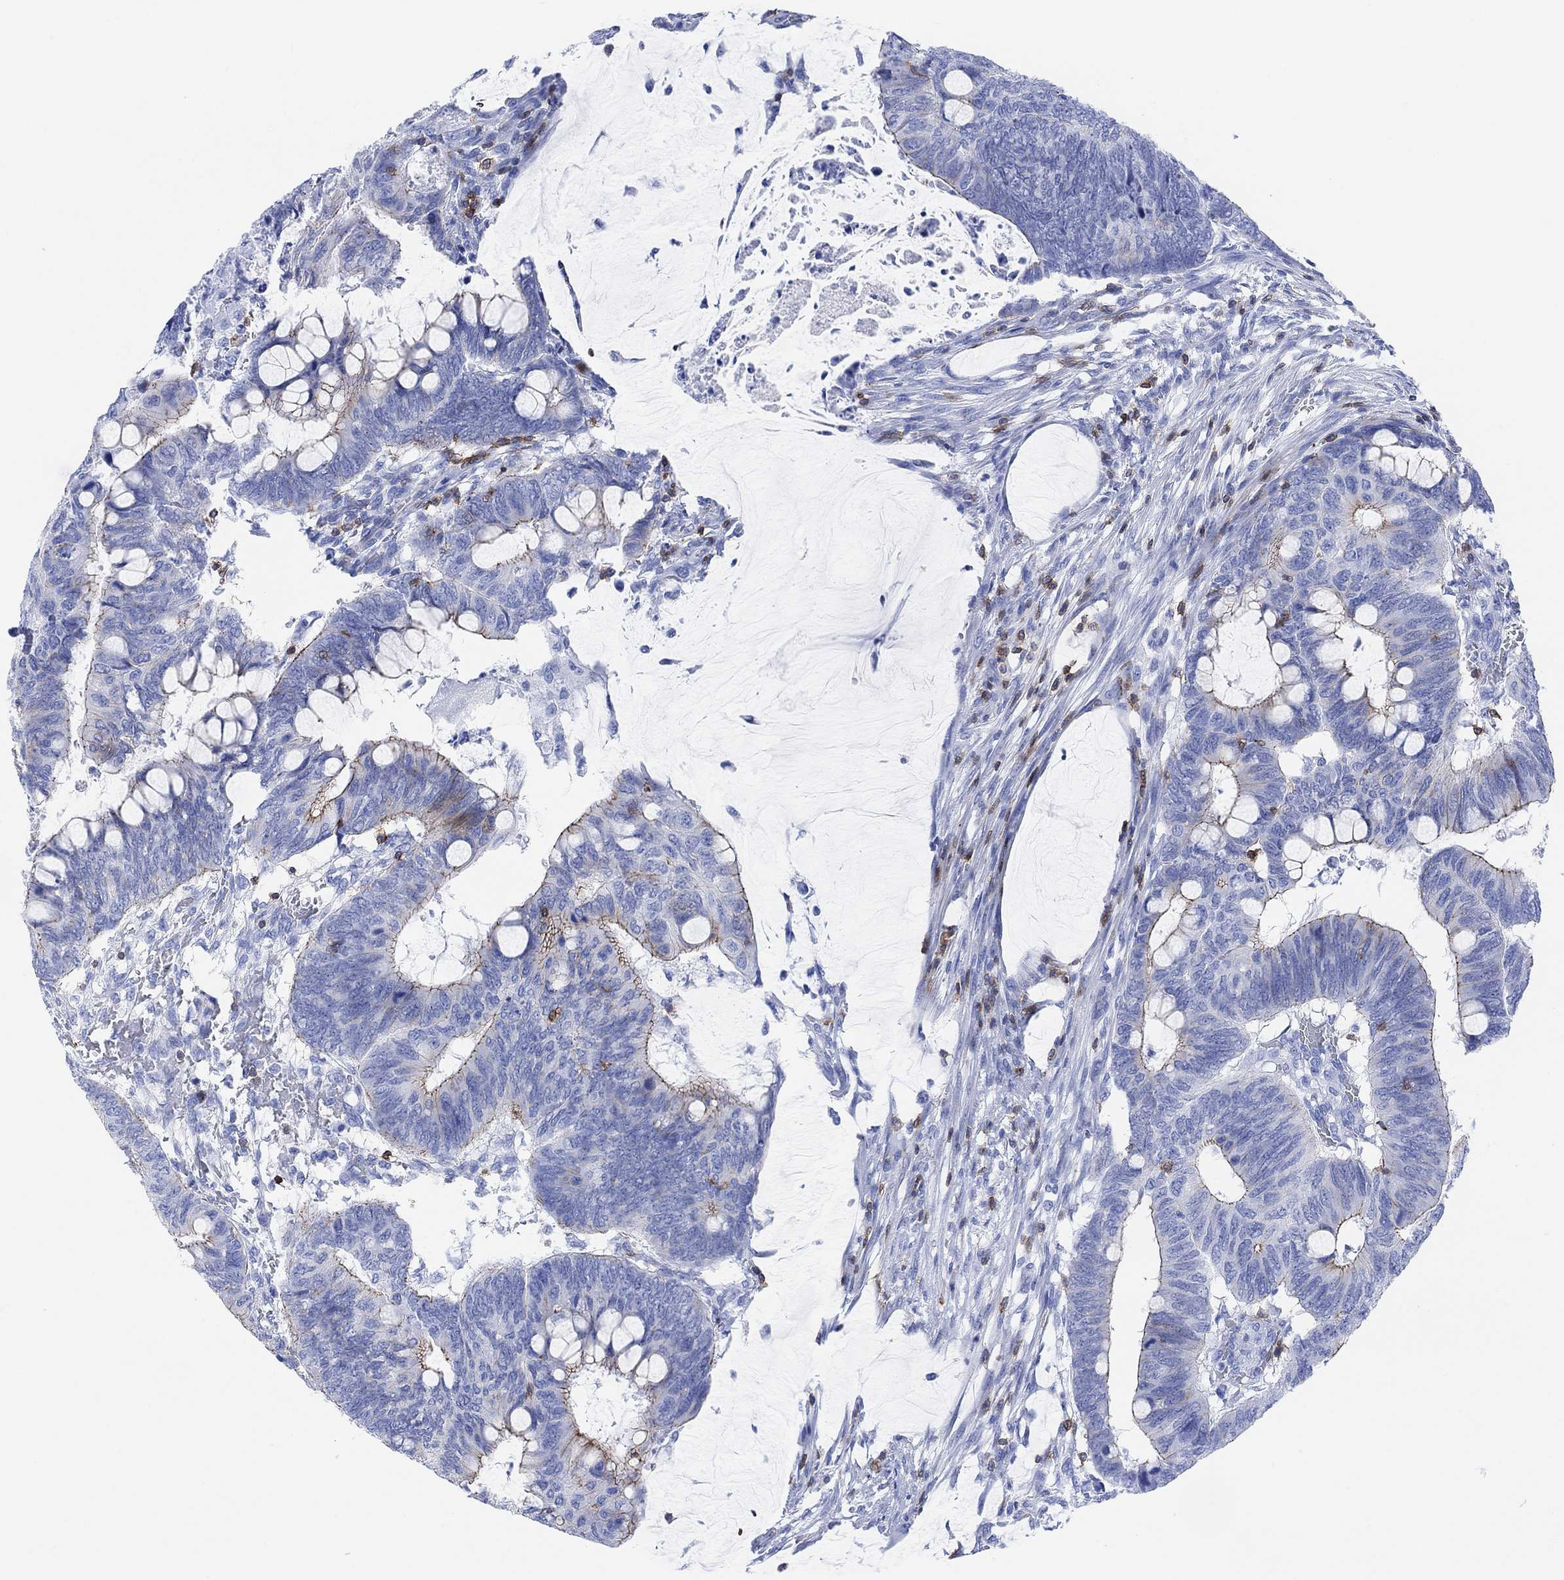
{"staining": {"intensity": "strong", "quantity": "<25%", "location": "cytoplasmic/membranous"}, "tissue": "colorectal cancer", "cell_type": "Tumor cells", "image_type": "cancer", "snomed": [{"axis": "morphology", "description": "Normal tissue, NOS"}, {"axis": "morphology", "description": "Adenocarcinoma, NOS"}, {"axis": "topography", "description": "Rectum"}, {"axis": "topography", "description": "Peripheral nerve tissue"}], "caption": "Human adenocarcinoma (colorectal) stained with a brown dye demonstrates strong cytoplasmic/membranous positive positivity in approximately <25% of tumor cells.", "gene": "GPR65", "patient": {"sex": "male", "age": 92}}